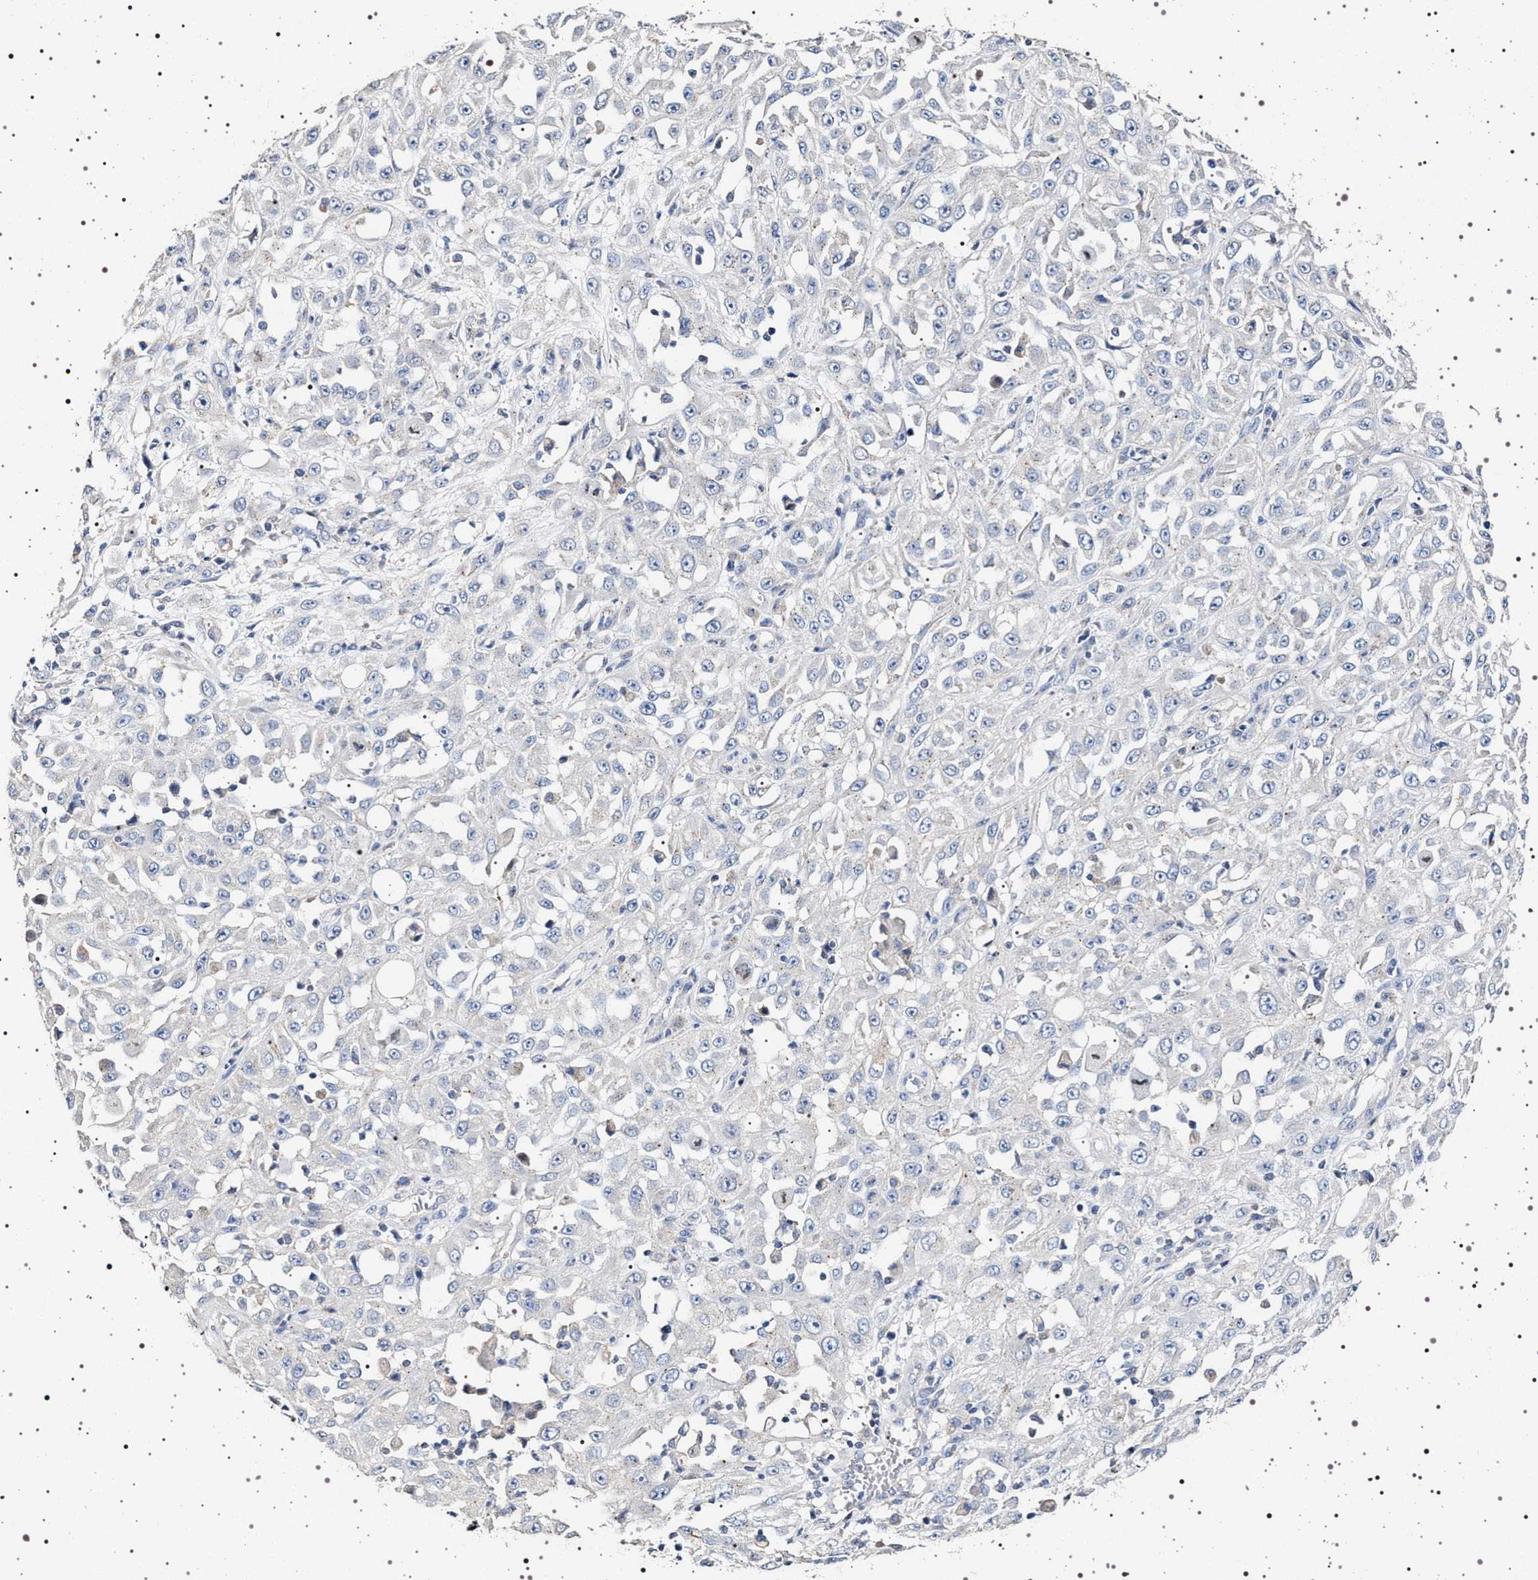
{"staining": {"intensity": "negative", "quantity": "none", "location": "none"}, "tissue": "skin cancer", "cell_type": "Tumor cells", "image_type": "cancer", "snomed": [{"axis": "morphology", "description": "Squamous cell carcinoma, NOS"}, {"axis": "morphology", "description": "Squamous cell carcinoma, metastatic, NOS"}, {"axis": "topography", "description": "Skin"}, {"axis": "topography", "description": "Lymph node"}], "caption": "DAB (3,3'-diaminobenzidine) immunohistochemical staining of human skin cancer (metastatic squamous cell carcinoma) displays no significant expression in tumor cells. (DAB (3,3'-diaminobenzidine) immunohistochemistry (IHC) visualized using brightfield microscopy, high magnification).", "gene": "NAALADL2", "patient": {"sex": "male", "age": 75}}